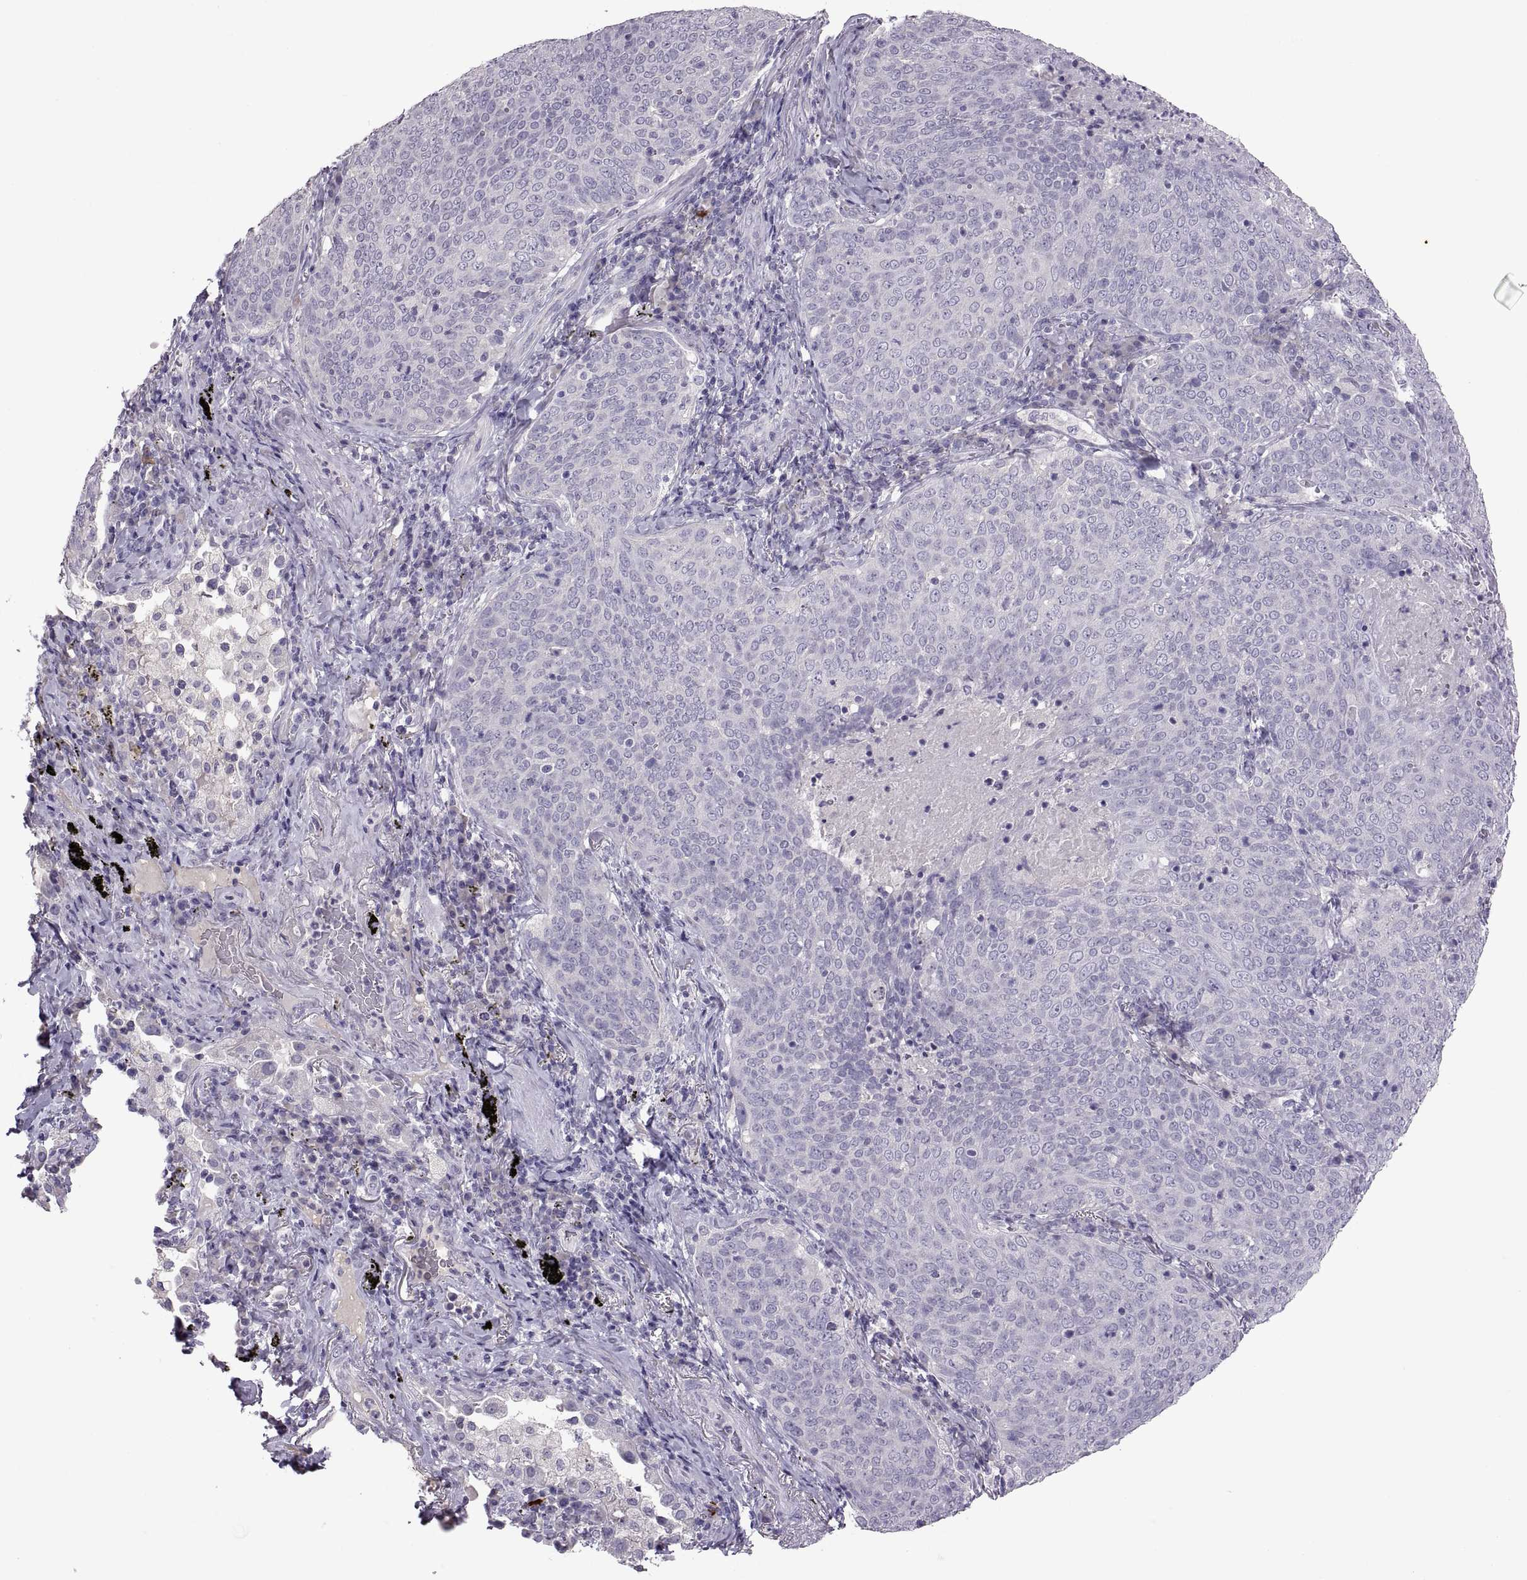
{"staining": {"intensity": "negative", "quantity": "none", "location": "none"}, "tissue": "lung cancer", "cell_type": "Tumor cells", "image_type": "cancer", "snomed": [{"axis": "morphology", "description": "Squamous cell carcinoma, NOS"}, {"axis": "topography", "description": "Lung"}], "caption": "Protein analysis of lung squamous cell carcinoma reveals no significant staining in tumor cells.", "gene": "TBX19", "patient": {"sex": "male", "age": 82}}